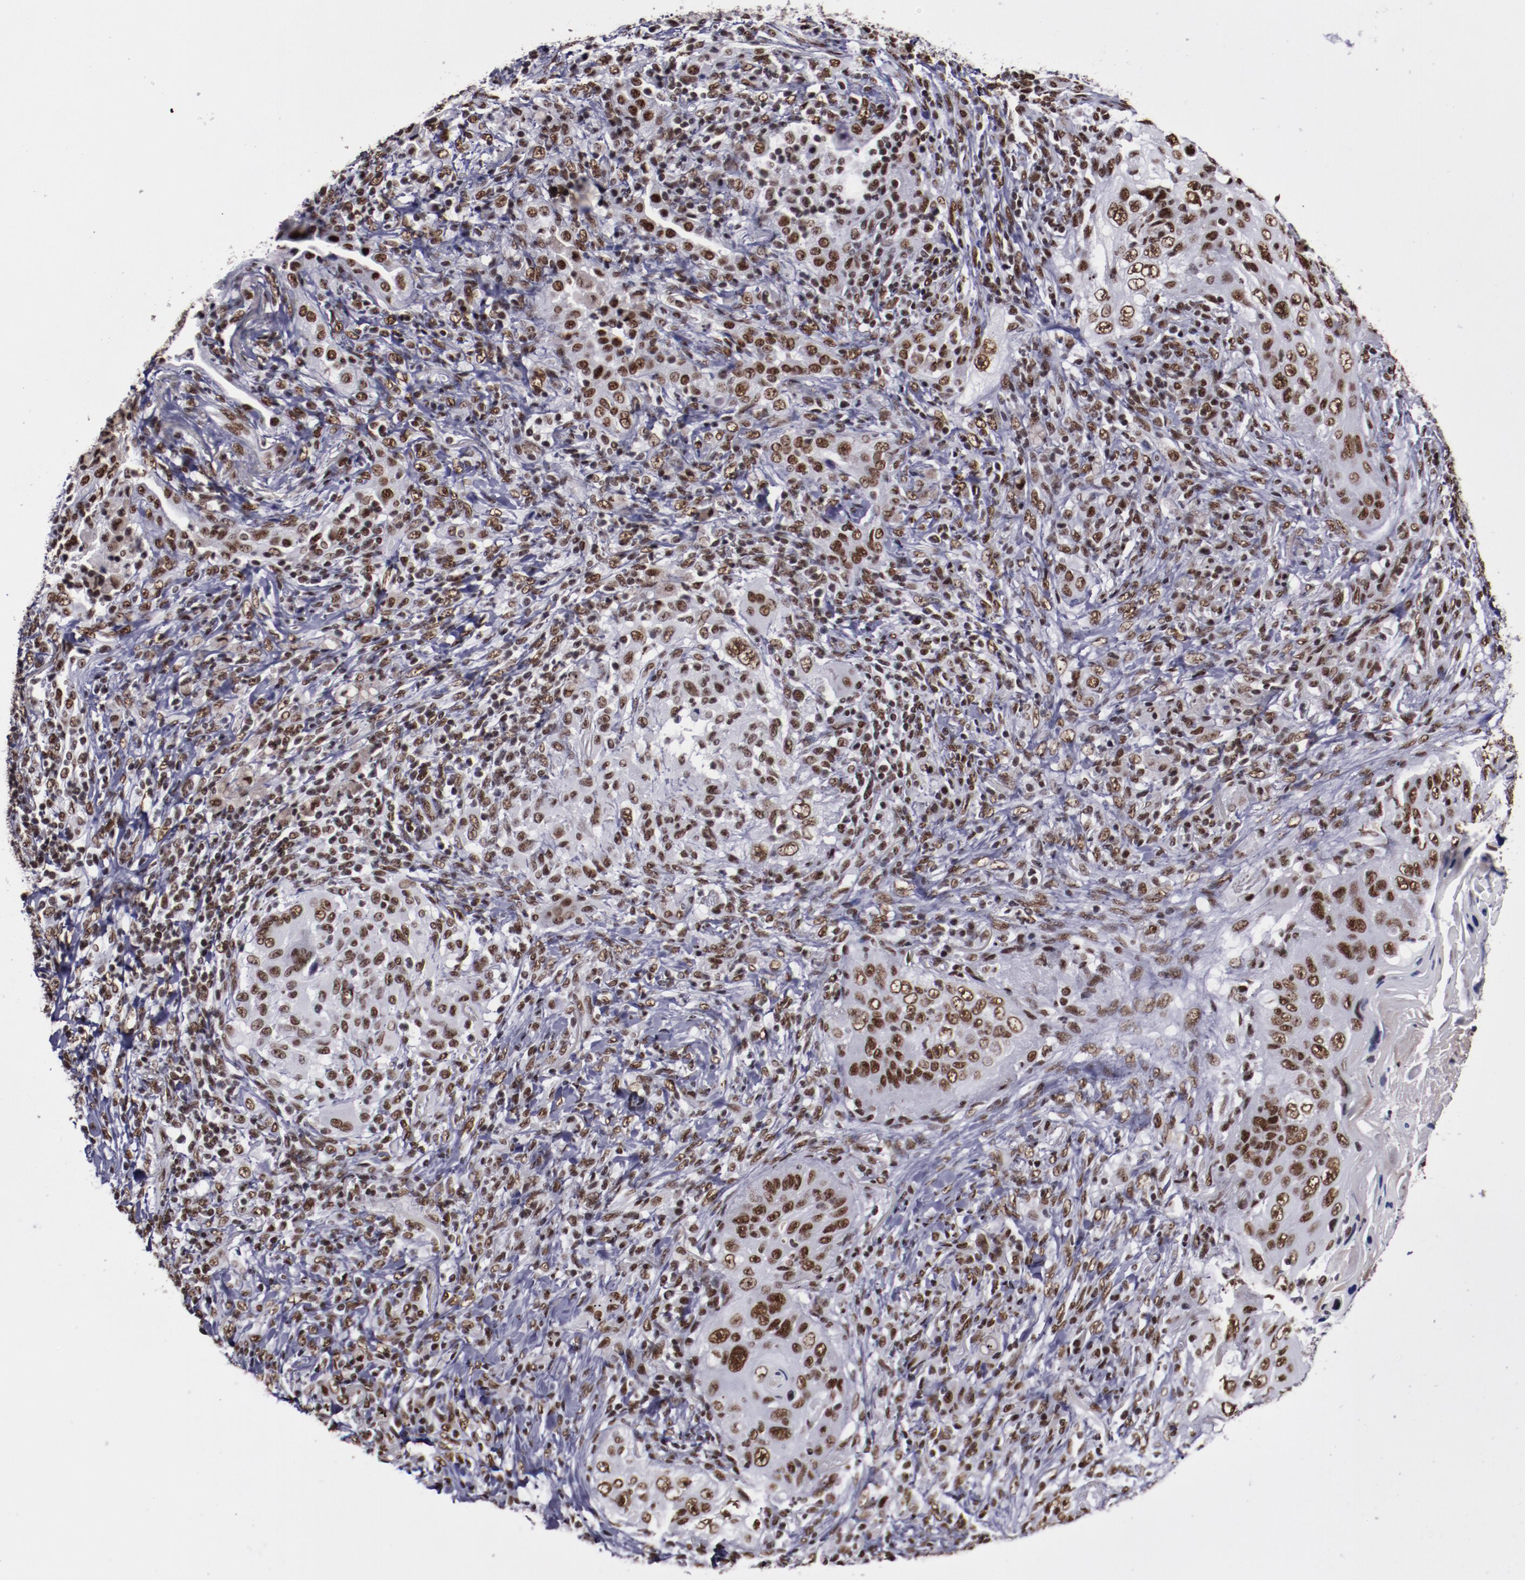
{"staining": {"intensity": "strong", "quantity": ">75%", "location": "nuclear"}, "tissue": "lung cancer", "cell_type": "Tumor cells", "image_type": "cancer", "snomed": [{"axis": "morphology", "description": "Squamous cell carcinoma, NOS"}, {"axis": "topography", "description": "Lung"}], "caption": "Human lung cancer stained for a protein (brown) reveals strong nuclear positive staining in approximately >75% of tumor cells.", "gene": "ERH", "patient": {"sex": "female", "age": 67}}